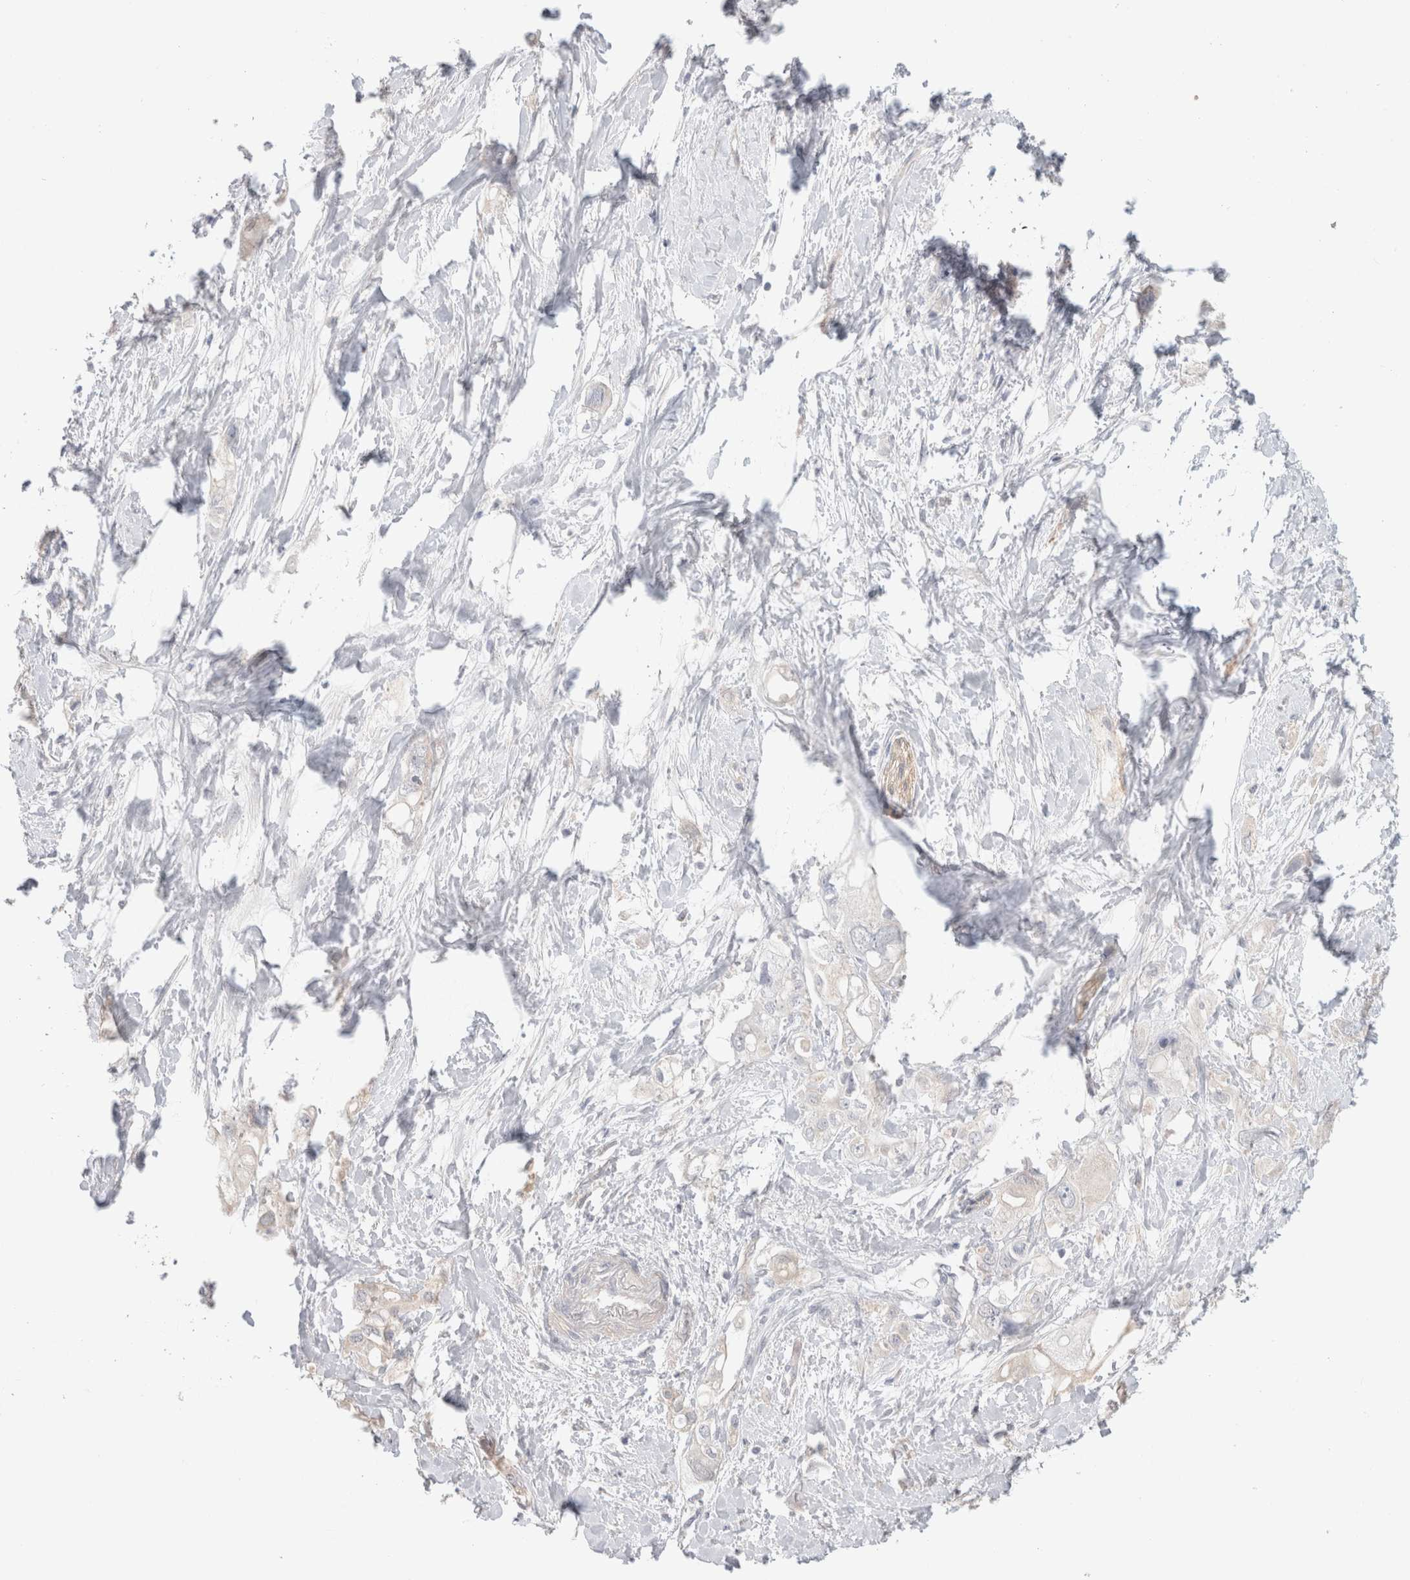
{"staining": {"intensity": "negative", "quantity": "none", "location": "none"}, "tissue": "pancreatic cancer", "cell_type": "Tumor cells", "image_type": "cancer", "snomed": [{"axis": "morphology", "description": "Adenocarcinoma, NOS"}, {"axis": "topography", "description": "Pancreas"}], "caption": "This is a micrograph of IHC staining of pancreatic cancer (adenocarcinoma), which shows no expression in tumor cells.", "gene": "DMD", "patient": {"sex": "female", "age": 56}}